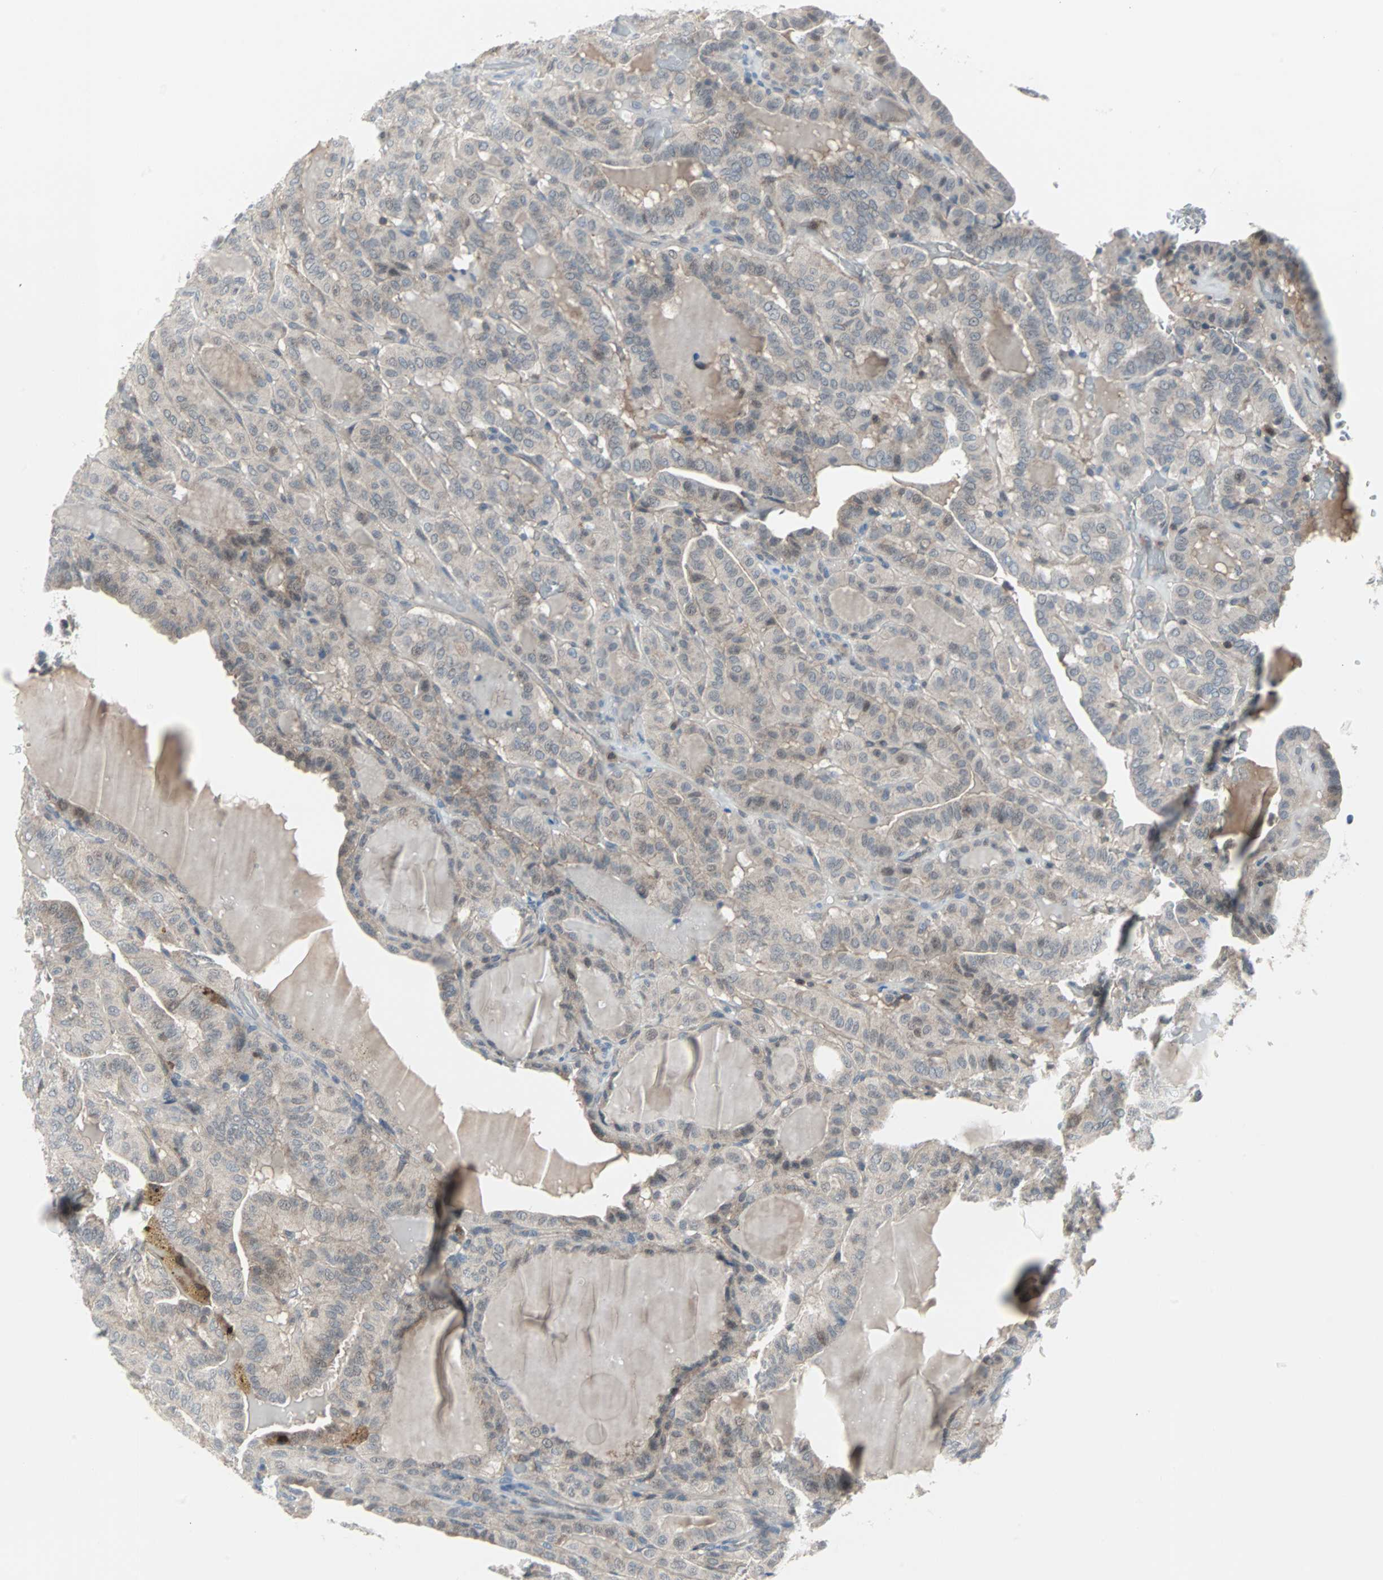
{"staining": {"intensity": "negative", "quantity": "none", "location": "none"}, "tissue": "thyroid cancer", "cell_type": "Tumor cells", "image_type": "cancer", "snomed": [{"axis": "morphology", "description": "Papillary adenocarcinoma, NOS"}, {"axis": "topography", "description": "Thyroid gland"}], "caption": "A micrograph of thyroid cancer stained for a protein exhibits no brown staining in tumor cells. (DAB (3,3'-diaminobenzidine) immunohistochemistry with hematoxylin counter stain).", "gene": "CASP3", "patient": {"sex": "male", "age": 77}}